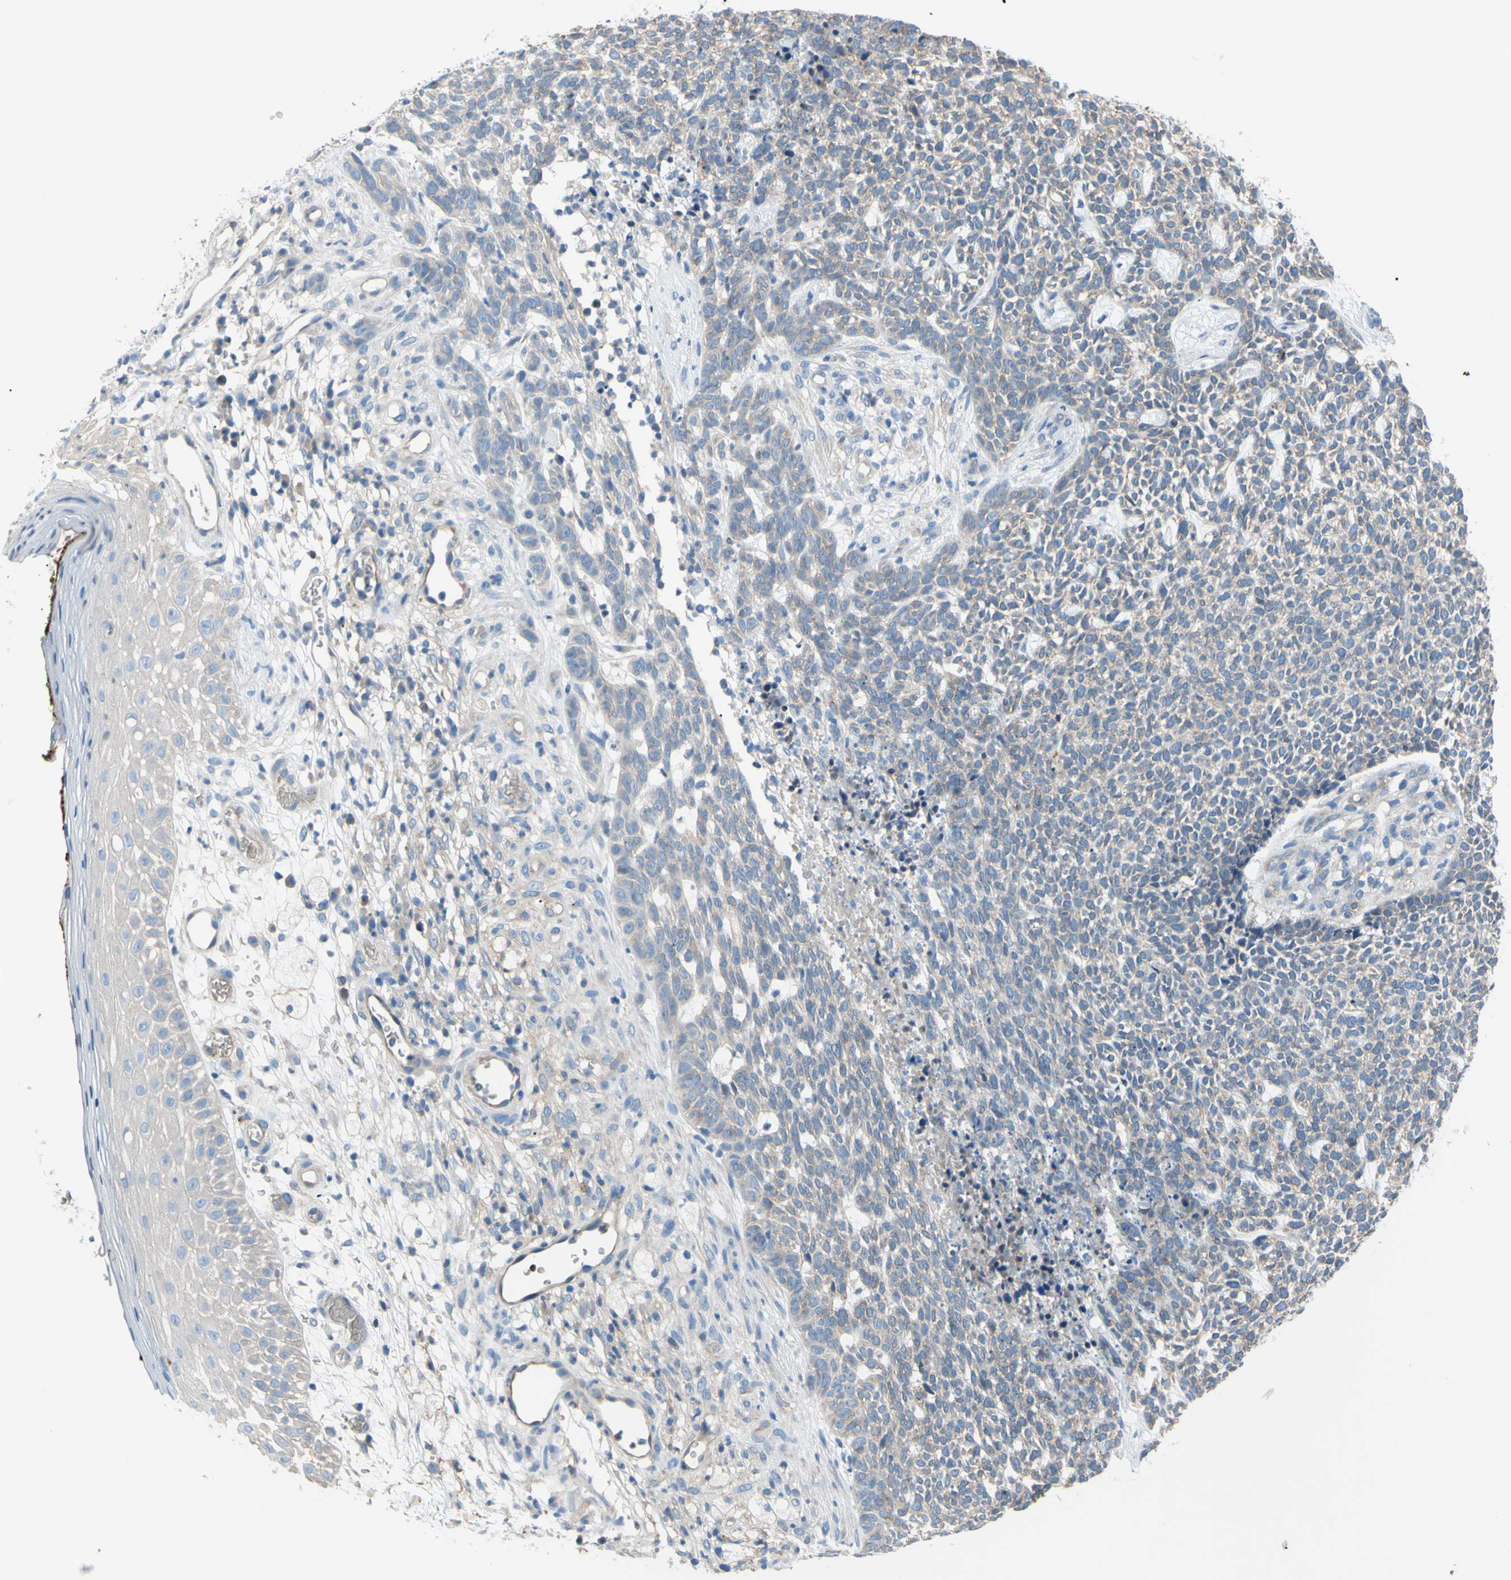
{"staining": {"intensity": "negative", "quantity": "none", "location": "none"}, "tissue": "skin cancer", "cell_type": "Tumor cells", "image_type": "cancer", "snomed": [{"axis": "morphology", "description": "Basal cell carcinoma"}, {"axis": "topography", "description": "Skin"}], "caption": "Immunohistochemical staining of human skin cancer exhibits no significant staining in tumor cells. Brightfield microscopy of immunohistochemistry stained with DAB (3,3'-diaminobenzidine) (brown) and hematoxylin (blue), captured at high magnification.", "gene": "ADD1", "patient": {"sex": "female", "age": 84}}